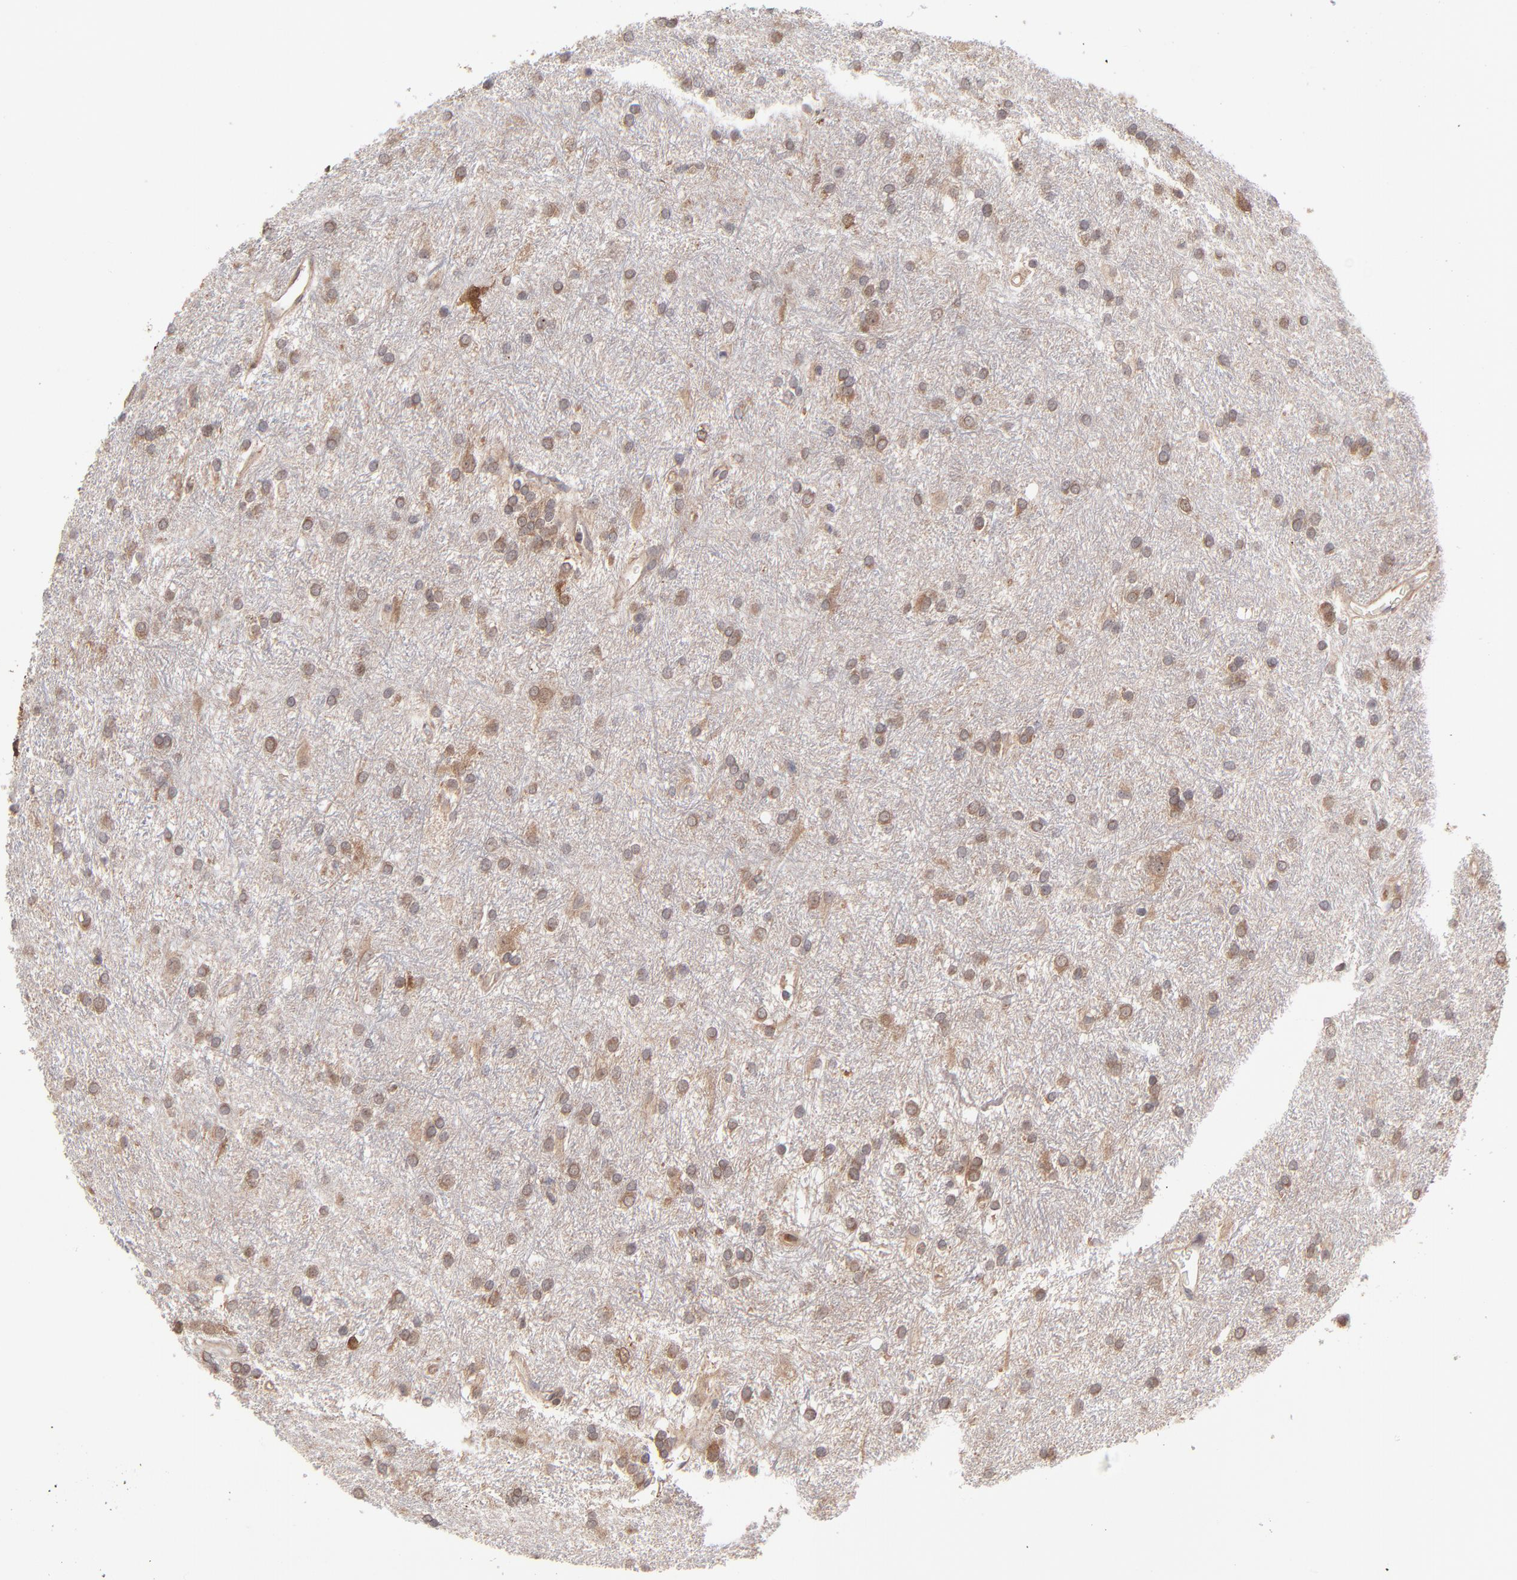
{"staining": {"intensity": "moderate", "quantity": "<25%", "location": "cytoplasmic/membranous"}, "tissue": "glioma", "cell_type": "Tumor cells", "image_type": "cancer", "snomed": [{"axis": "morphology", "description": "Glioma, malignant, High grade"}, {"axis": "topography", "description": "Brain"}], "caption": "Human malignant glioma (high-grade) stained with a brown dye displays moderate cytoplasmic/membranous positive positivity in approximately <25% of tumor cells.", "gene": "GART", "patient": {"sex": "female", "age": 50}}